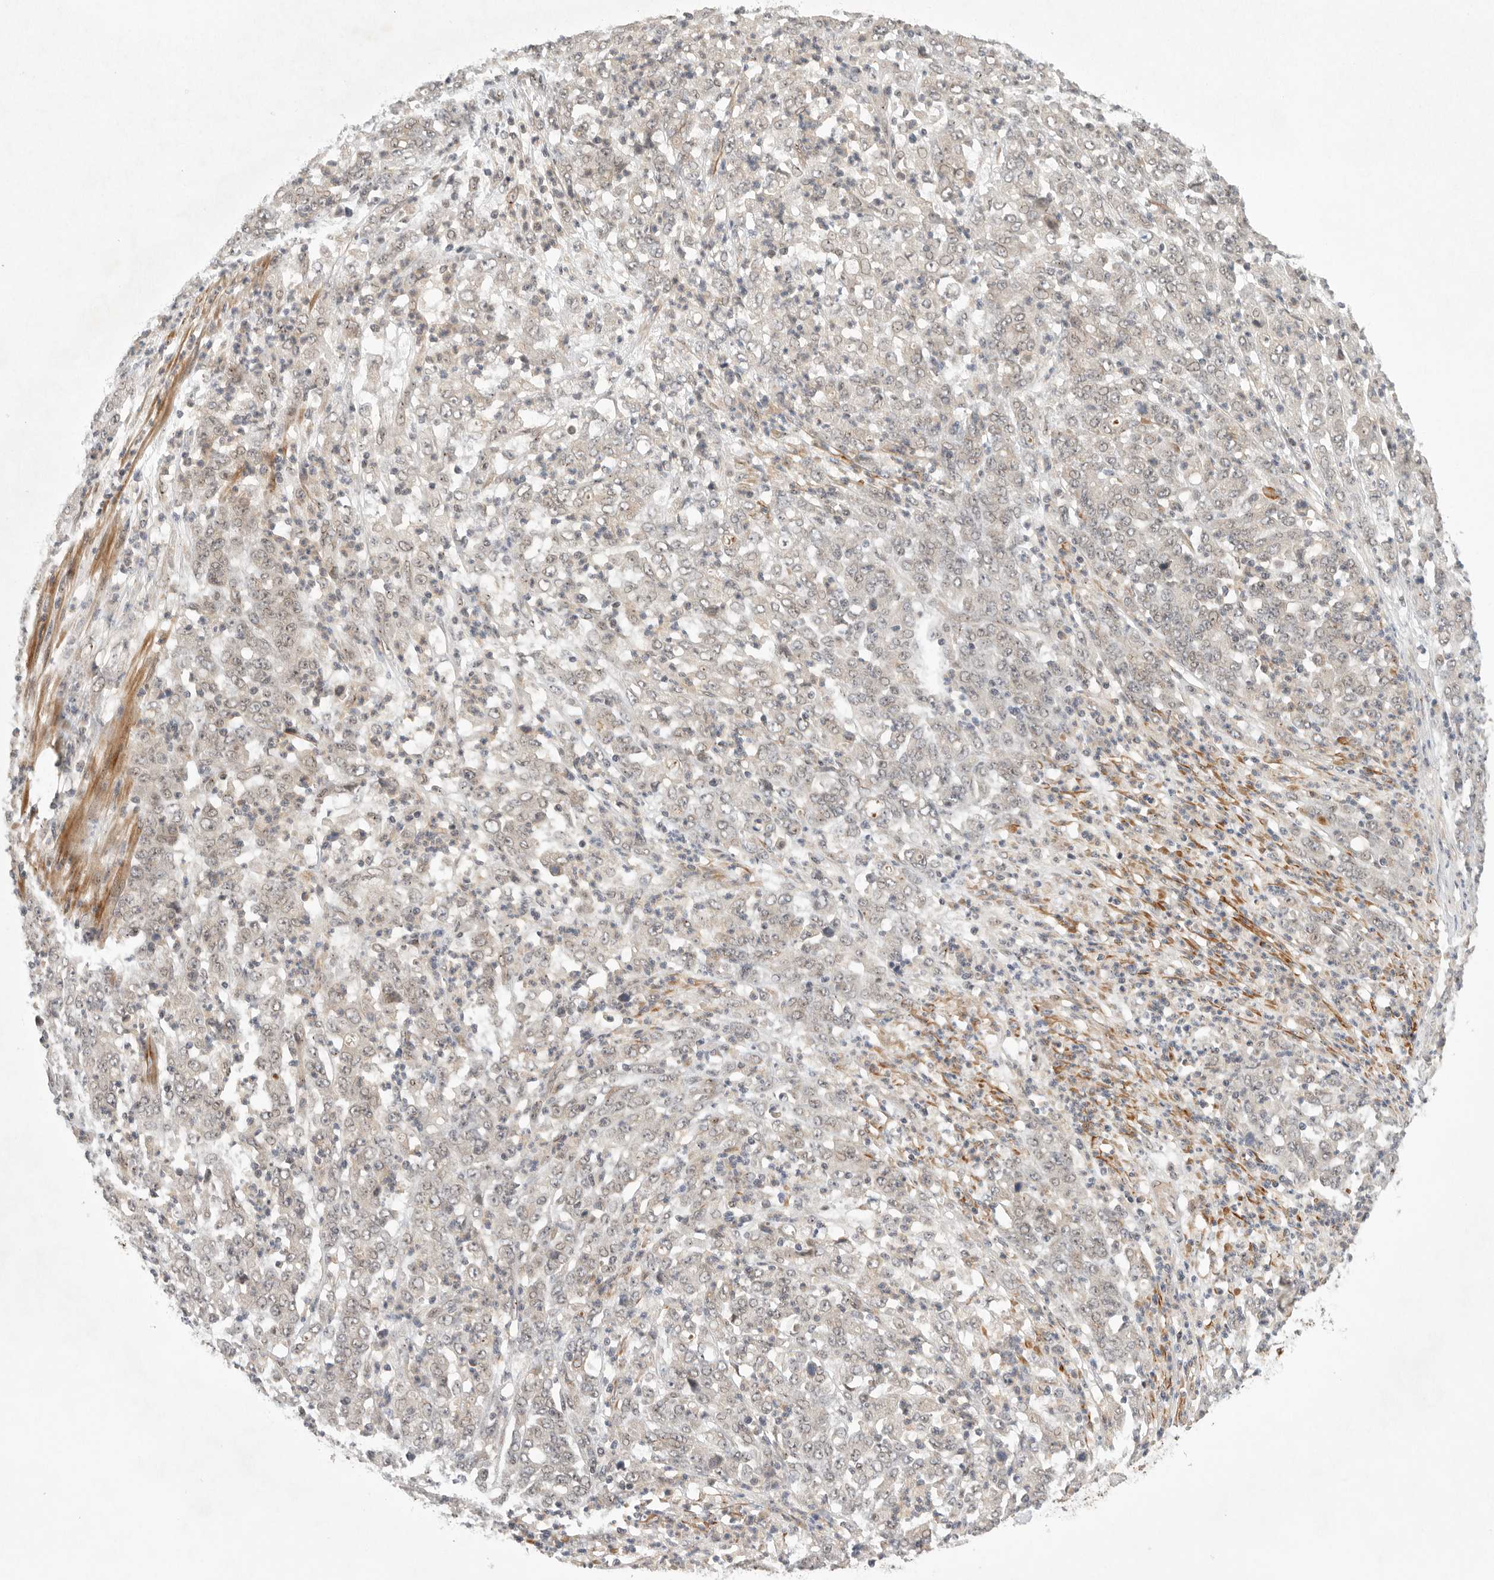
{"staining": {"intensity": "negative", "quantity": "none", "location": "none"}, "tissue": "stomach cancer", "cell_type": "Tumor cells", "image_type": "cancer", "snomed": [{"axis": "morphology", "description": "Adenocarcinoma, NOS"}, {"axis": "topography", "description": "Stomach, lower"}], "caption": "This is an immunohistochemistry (IHC) photomicrograph of human stomach cancer. There is no expression in tumor cells.", "gene": "LEMD3", "patient": {"sex": "female", "age": 71}}